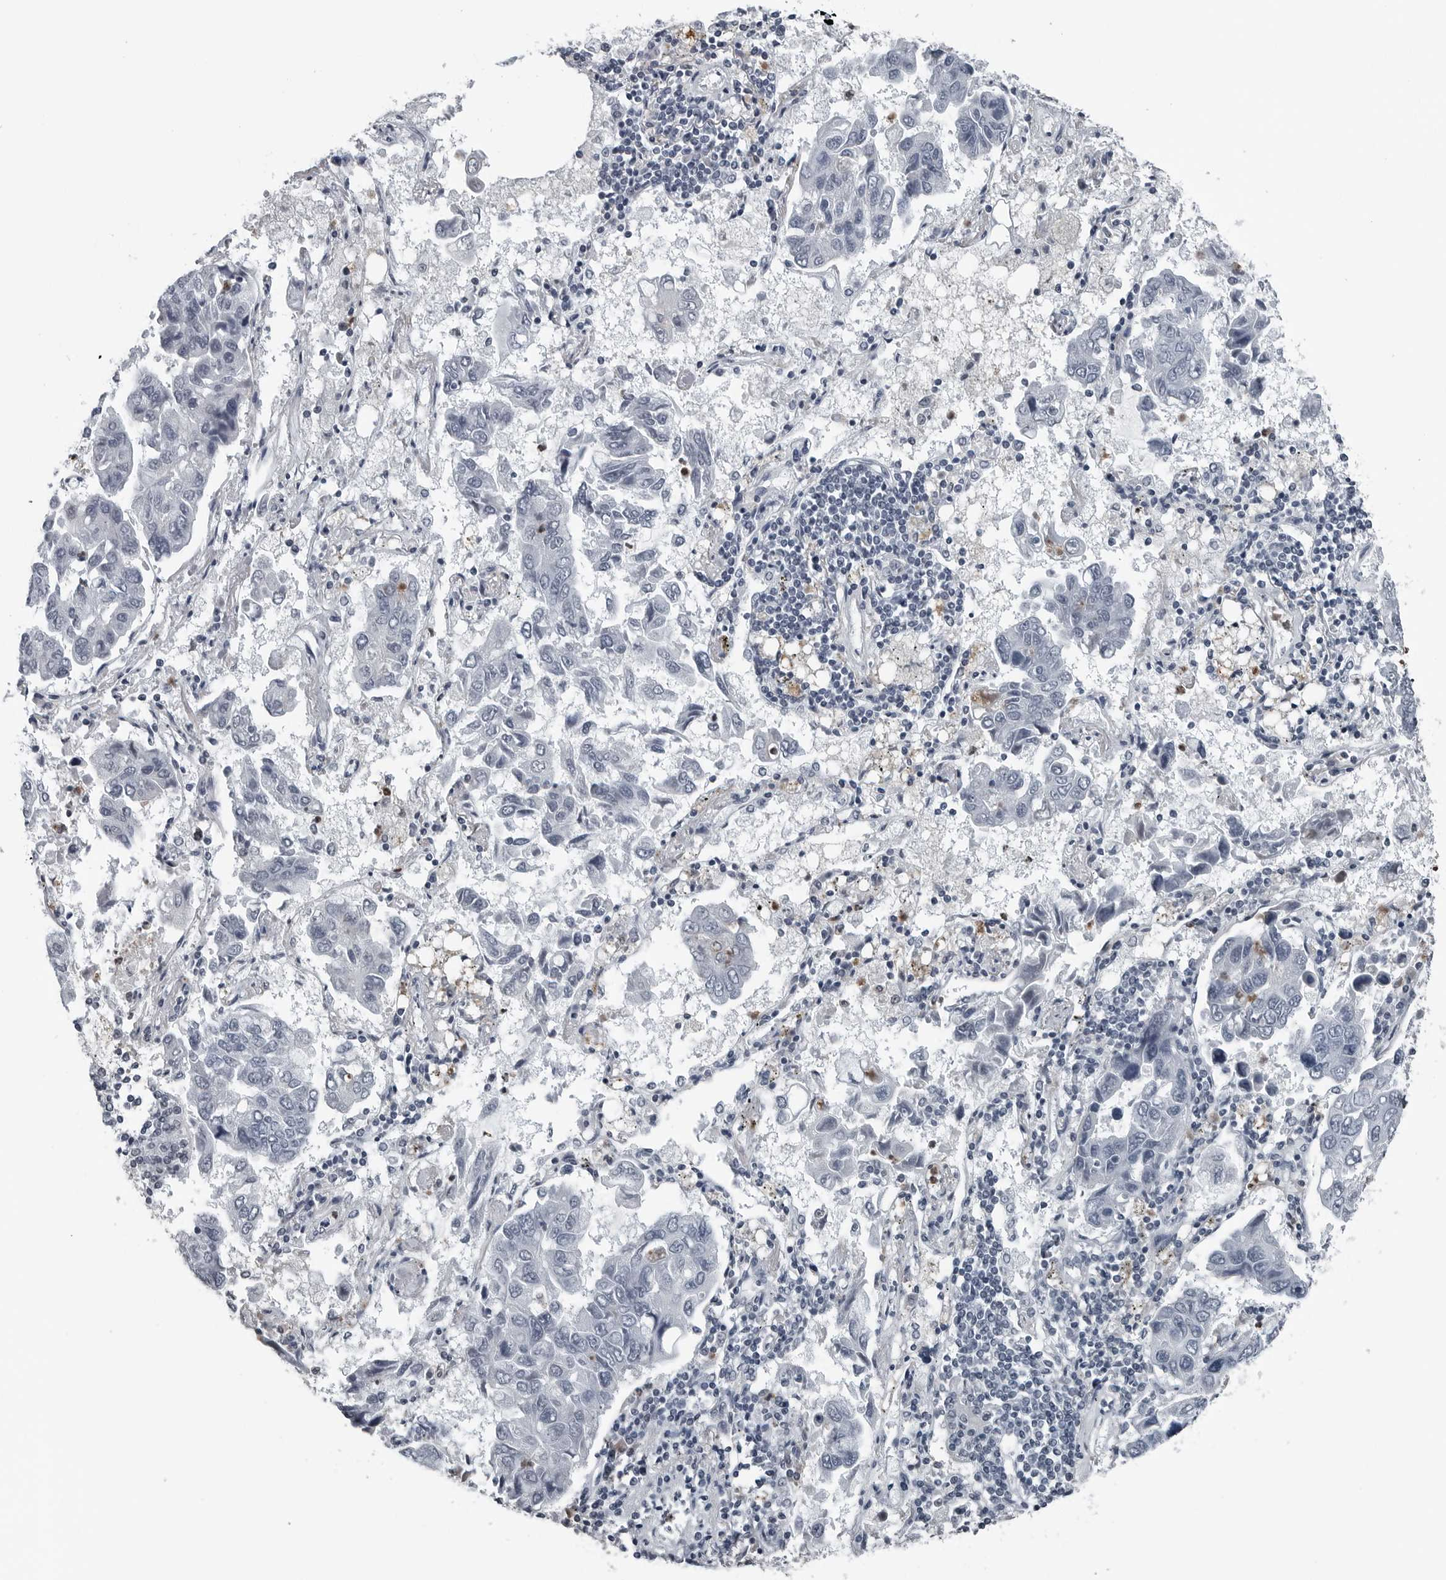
{"staining": {"intensity": "negative", "quantity": "none", "location": "none"}, "tissue": "lung cancer", "cell_type": "Tumor cells", "image_type": "cancer", "snomed": [{"axis": "morphology", "description": "Adenocarcinoma, NOS"}, {"axis": "topography", "description": "Lung"}], "caption": "Immunohistochemistry (IHC) of human lung cancer demonstrates no staining in tumor cells.", "gene": "AKR1A1", "patient": {"sex": "male", "age": 64}}